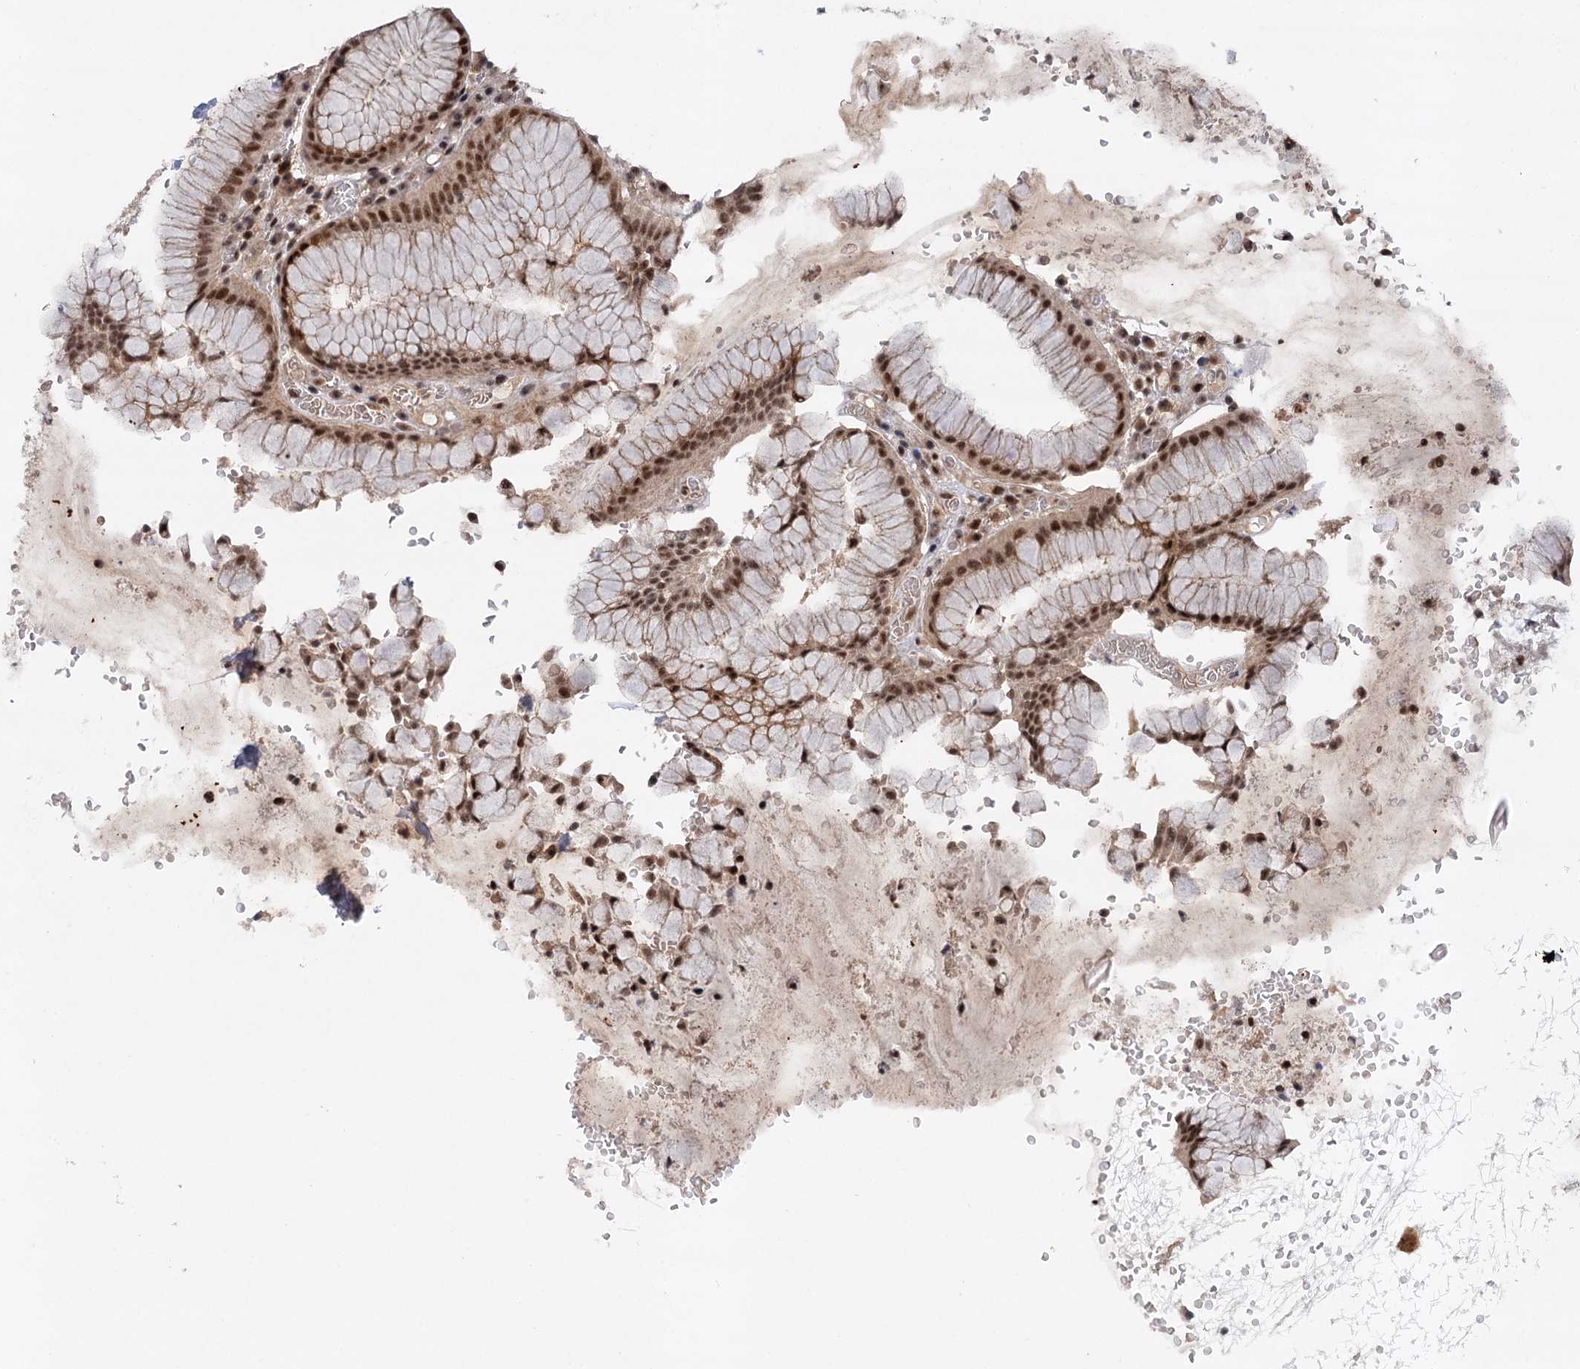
{"staining": {"intensity": "moderate", "quantity": ">75%", "location": "nuclear"}, "tissue": "stomach", "cell_type": "Glandular cells", "image_type": "normal", "snomed": [{"axis": "morphology", "description": "Normal tissue, NOS"}, {"axis": "topography", "description": "Stomach"}], "caption": "About >75% of glandular cells in normal human stomach exhibit moderate nuclear protein expression as visualized by brown immunohistochemical staining.", "gene": "BUD13", "patient": {"sex": "male", "age": 55}}